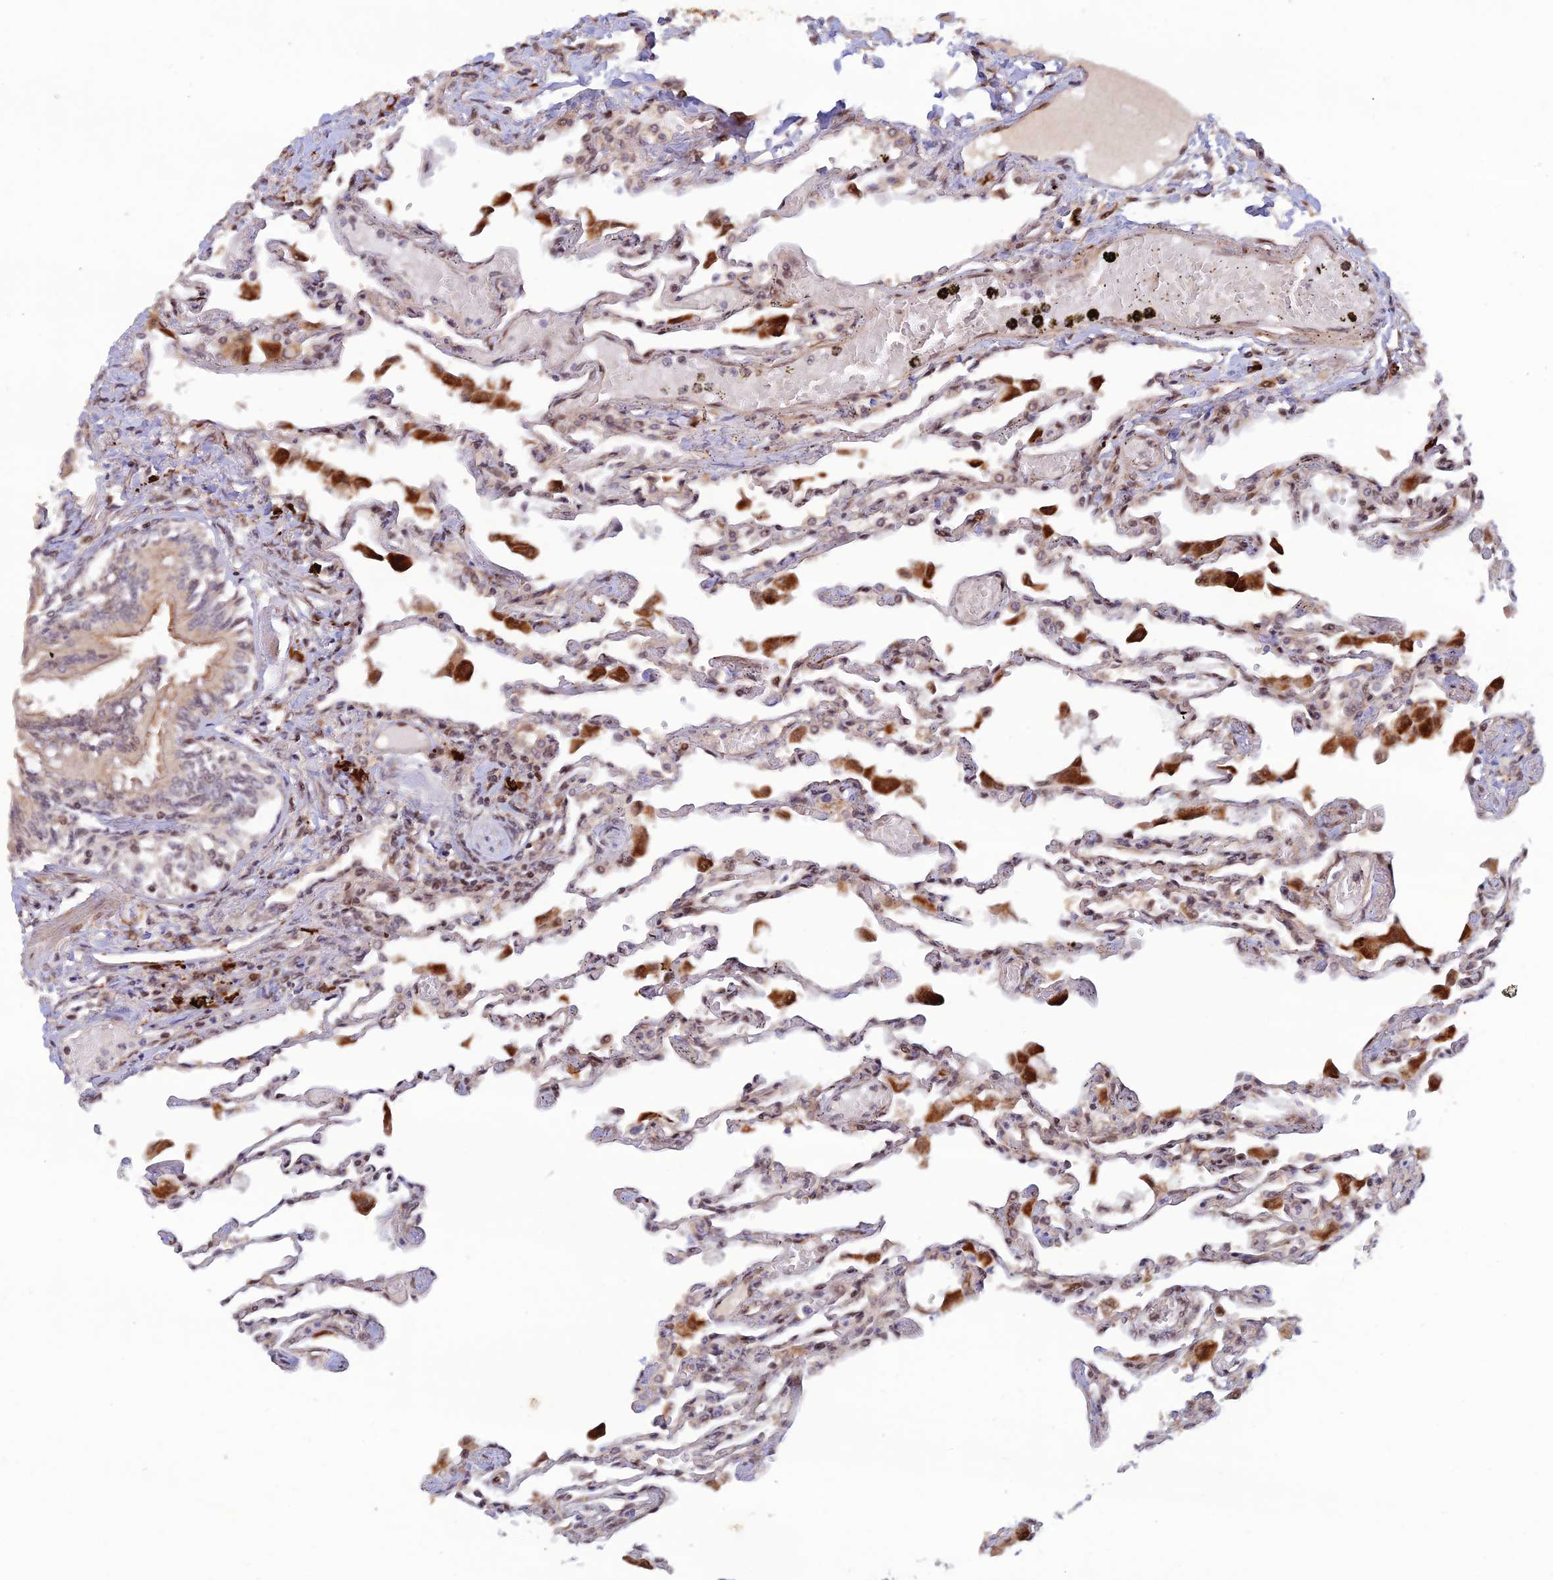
{"staining": {"intensity": "negative", "quantity": "none", "location": "none"}, "tissue": "lung", "cell_type": "Alveolar cells", "image_type": "normal", "snomed": [{"axis": "morphology", "description": "Normal tissue, NOS"}, {"axis": "topography", "description": "Bronchus"}, {"axis": "topography", "description": "Lung"}], "caption": "DAB immunohistochemical staining of benign lung reveals no significant positivity in alveolar cells.", "gene": "ZNF565", "patient": {"sex": "female", "age": 49}}